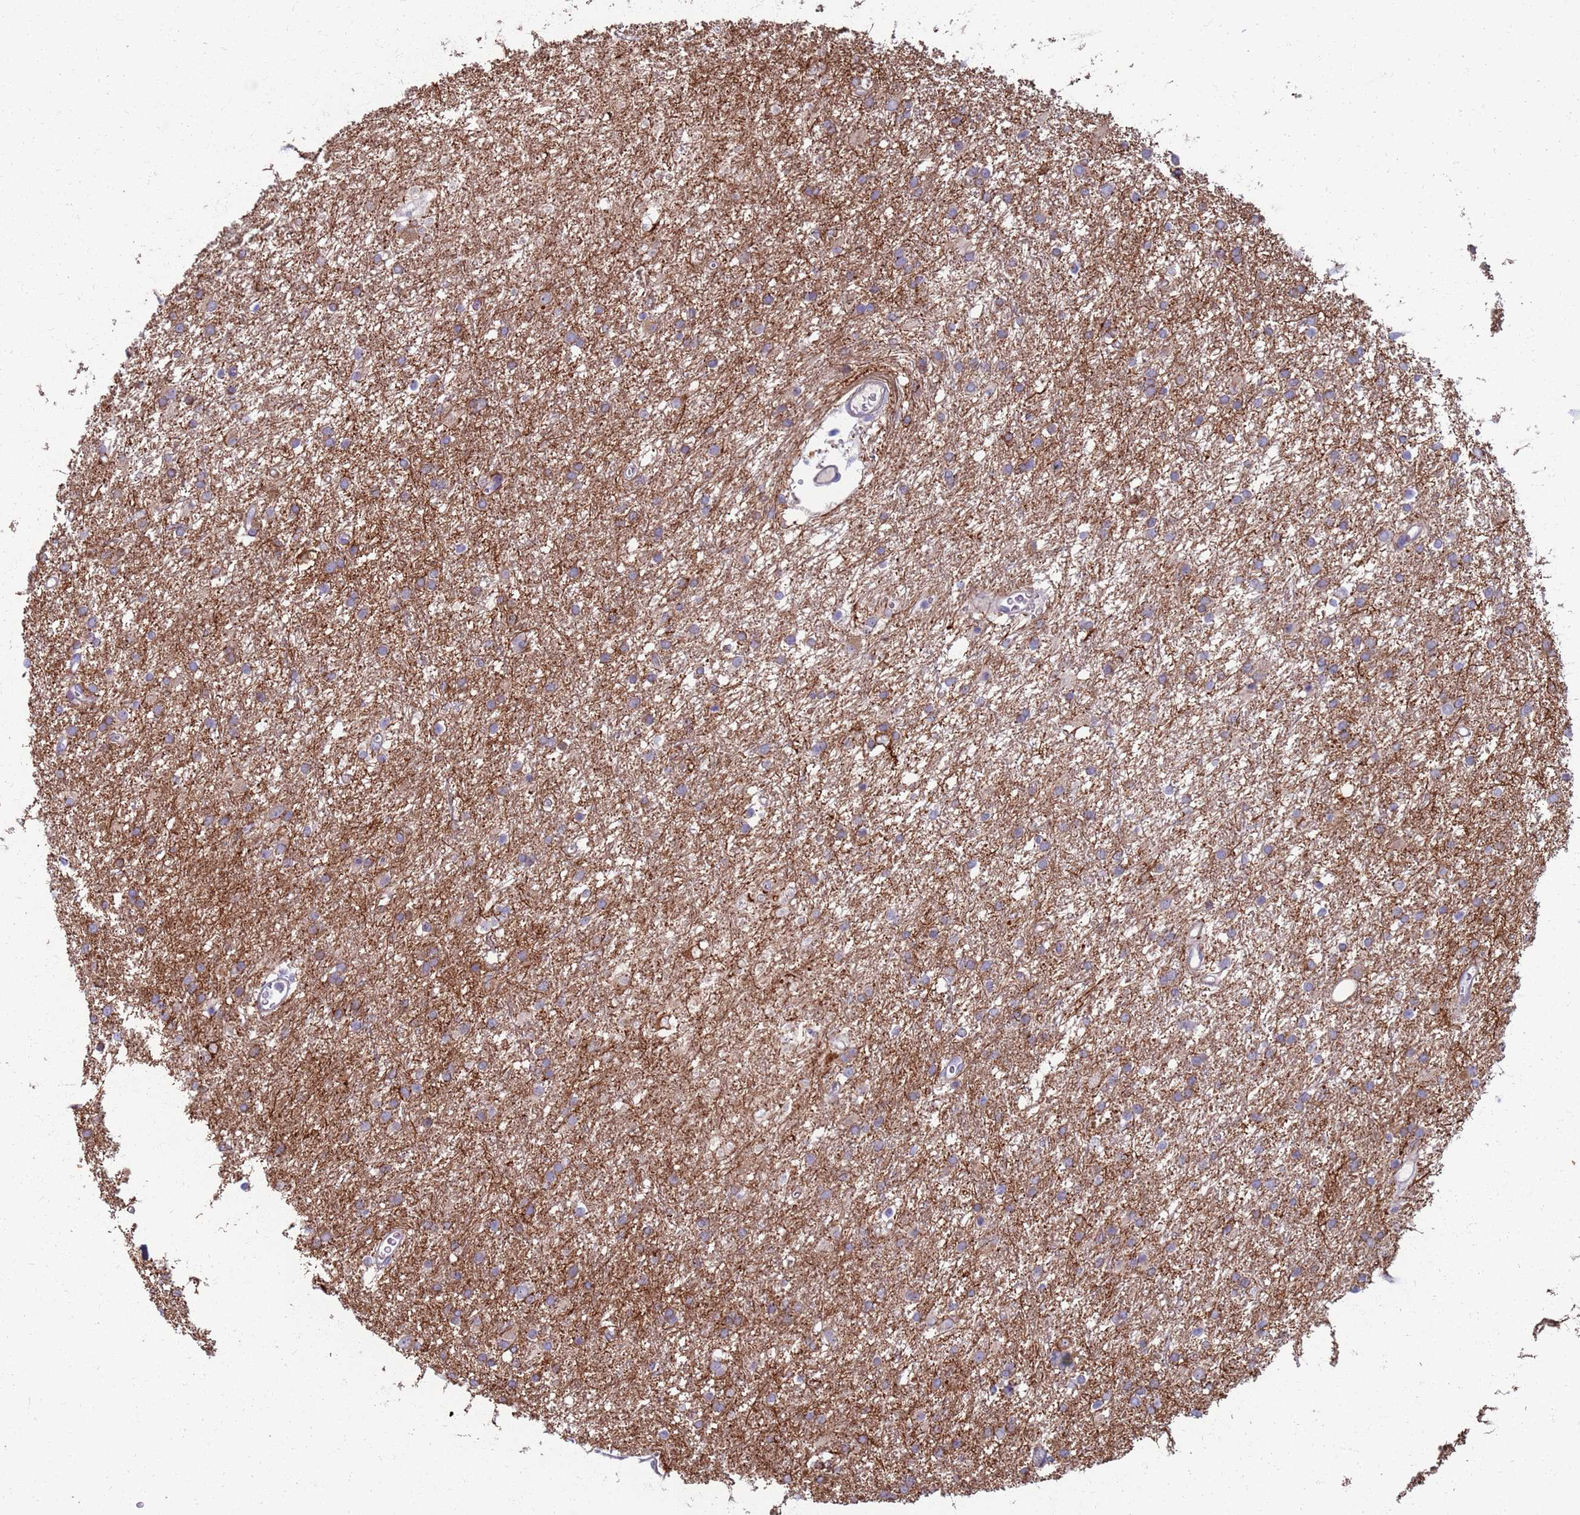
{"staining": {"intensity": "weak", "quantity": "25%-75%", "location": "cytoplasmic/membranous"}, "tissue": "glioma", "cell_type": "Tumor cells", "image_type": "cancer", "snomed": [{"axis": "morphology", "description": "Glioma, malignant, High grade"}, {"axis": "topography", "description": "Brain"}], "caption": "IHC (DAB (3,3'-diaminobenzidine)) staining of malignant glioma (high-grade) exhibits weak cytoplasmic/membranous protein positivity in approximately 25%-75% of tumor cells.", "gene": "CLCA2", "patient": {"sex": "female", "age": 50}}